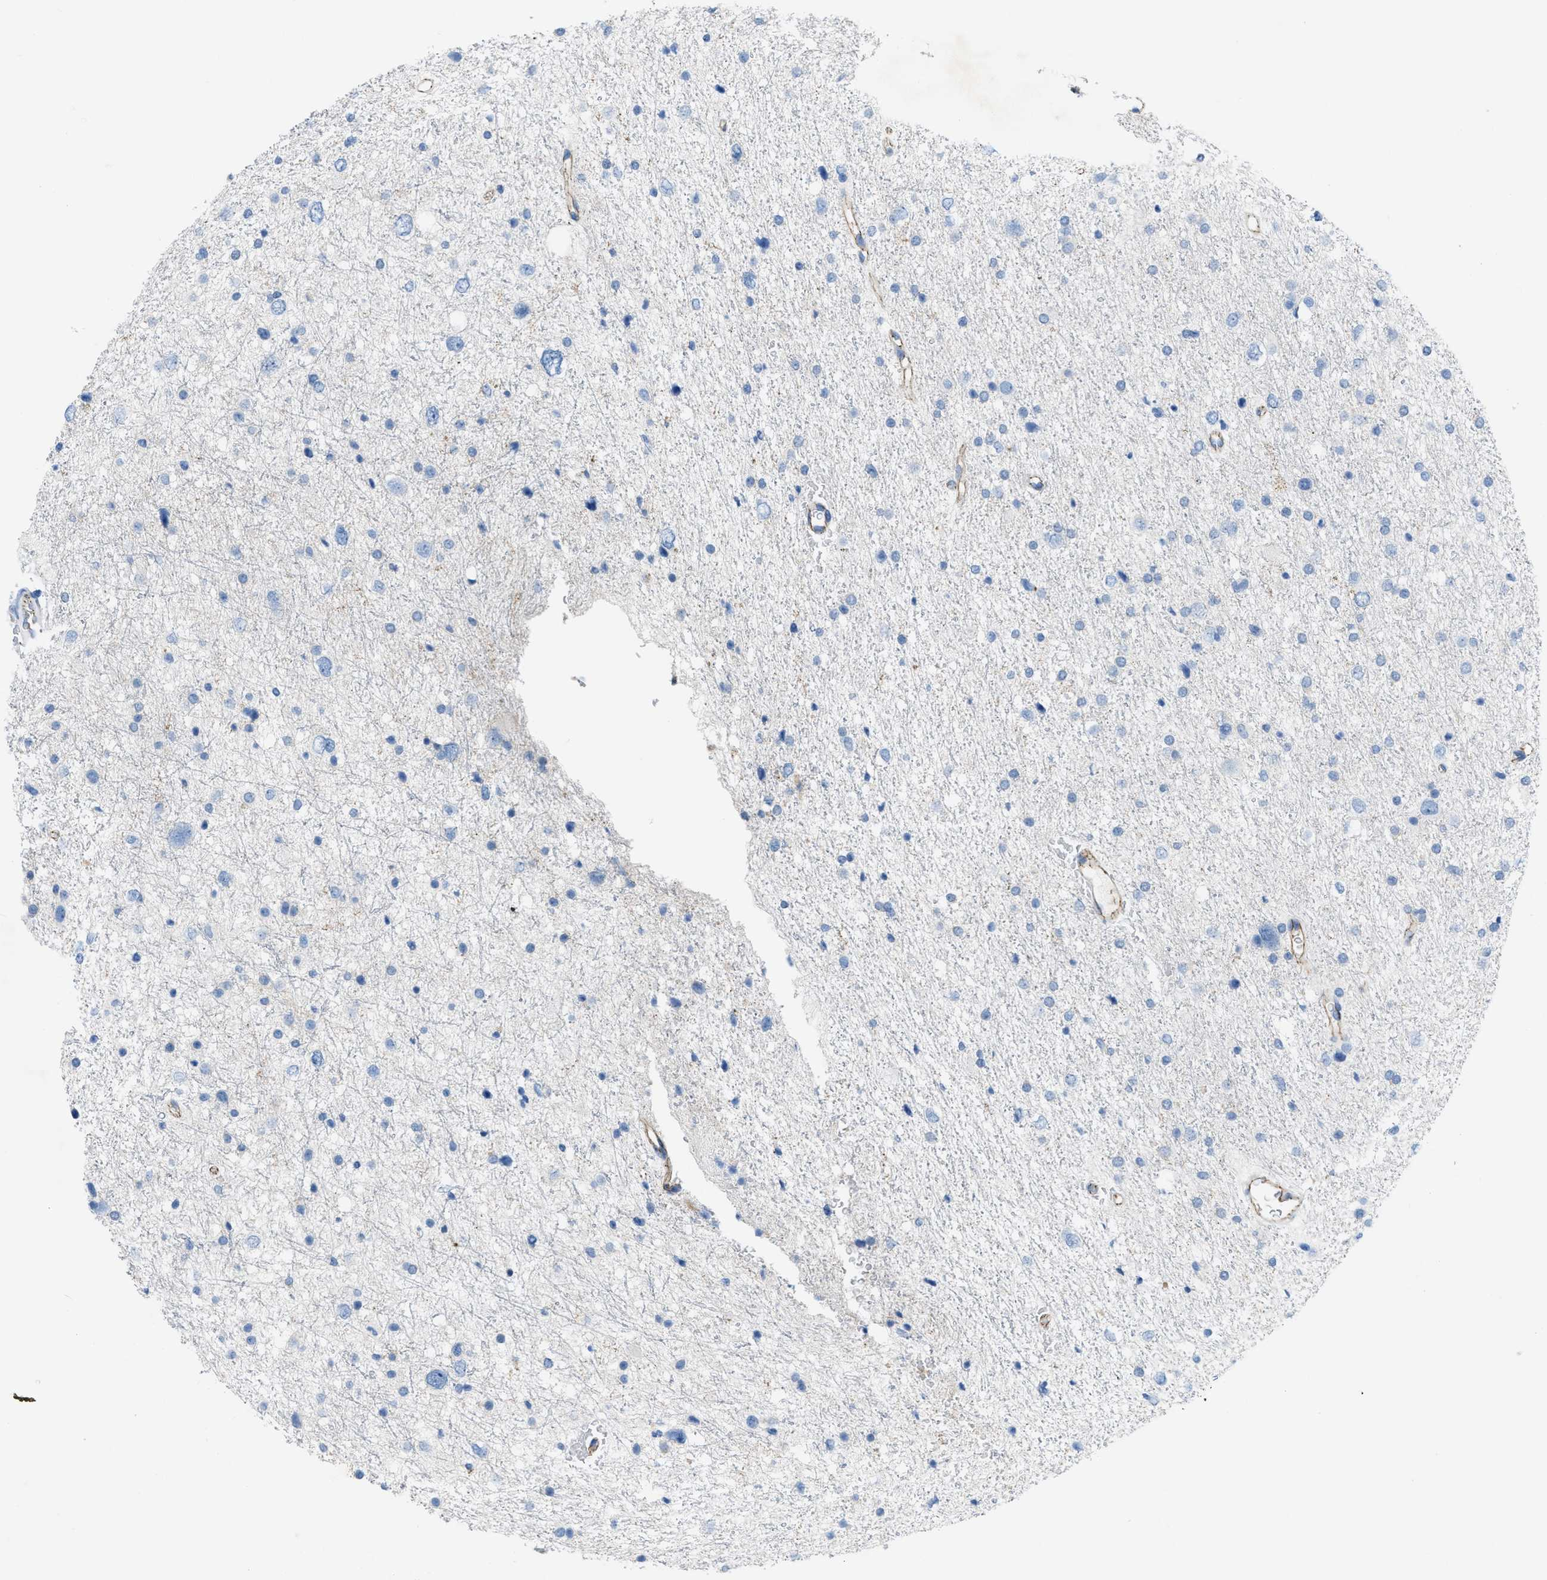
{"staining": {"intensity": "negative", "quantity": "none", "location": "none"}, "tissue": "glioma", "cell_type": "Tumor cells", "image_type": "cancer", "snomed": [{"axis": "morphology", "description": "Glioma, malignant, Low grade"}, {"axis": "topography", "description": "Brain"}], "caption": "Glioma stained for a protein using IHC reveals no staining tumor cells.", "gene": "CRB3", "patient": {"sex": "female", "age": 37}}